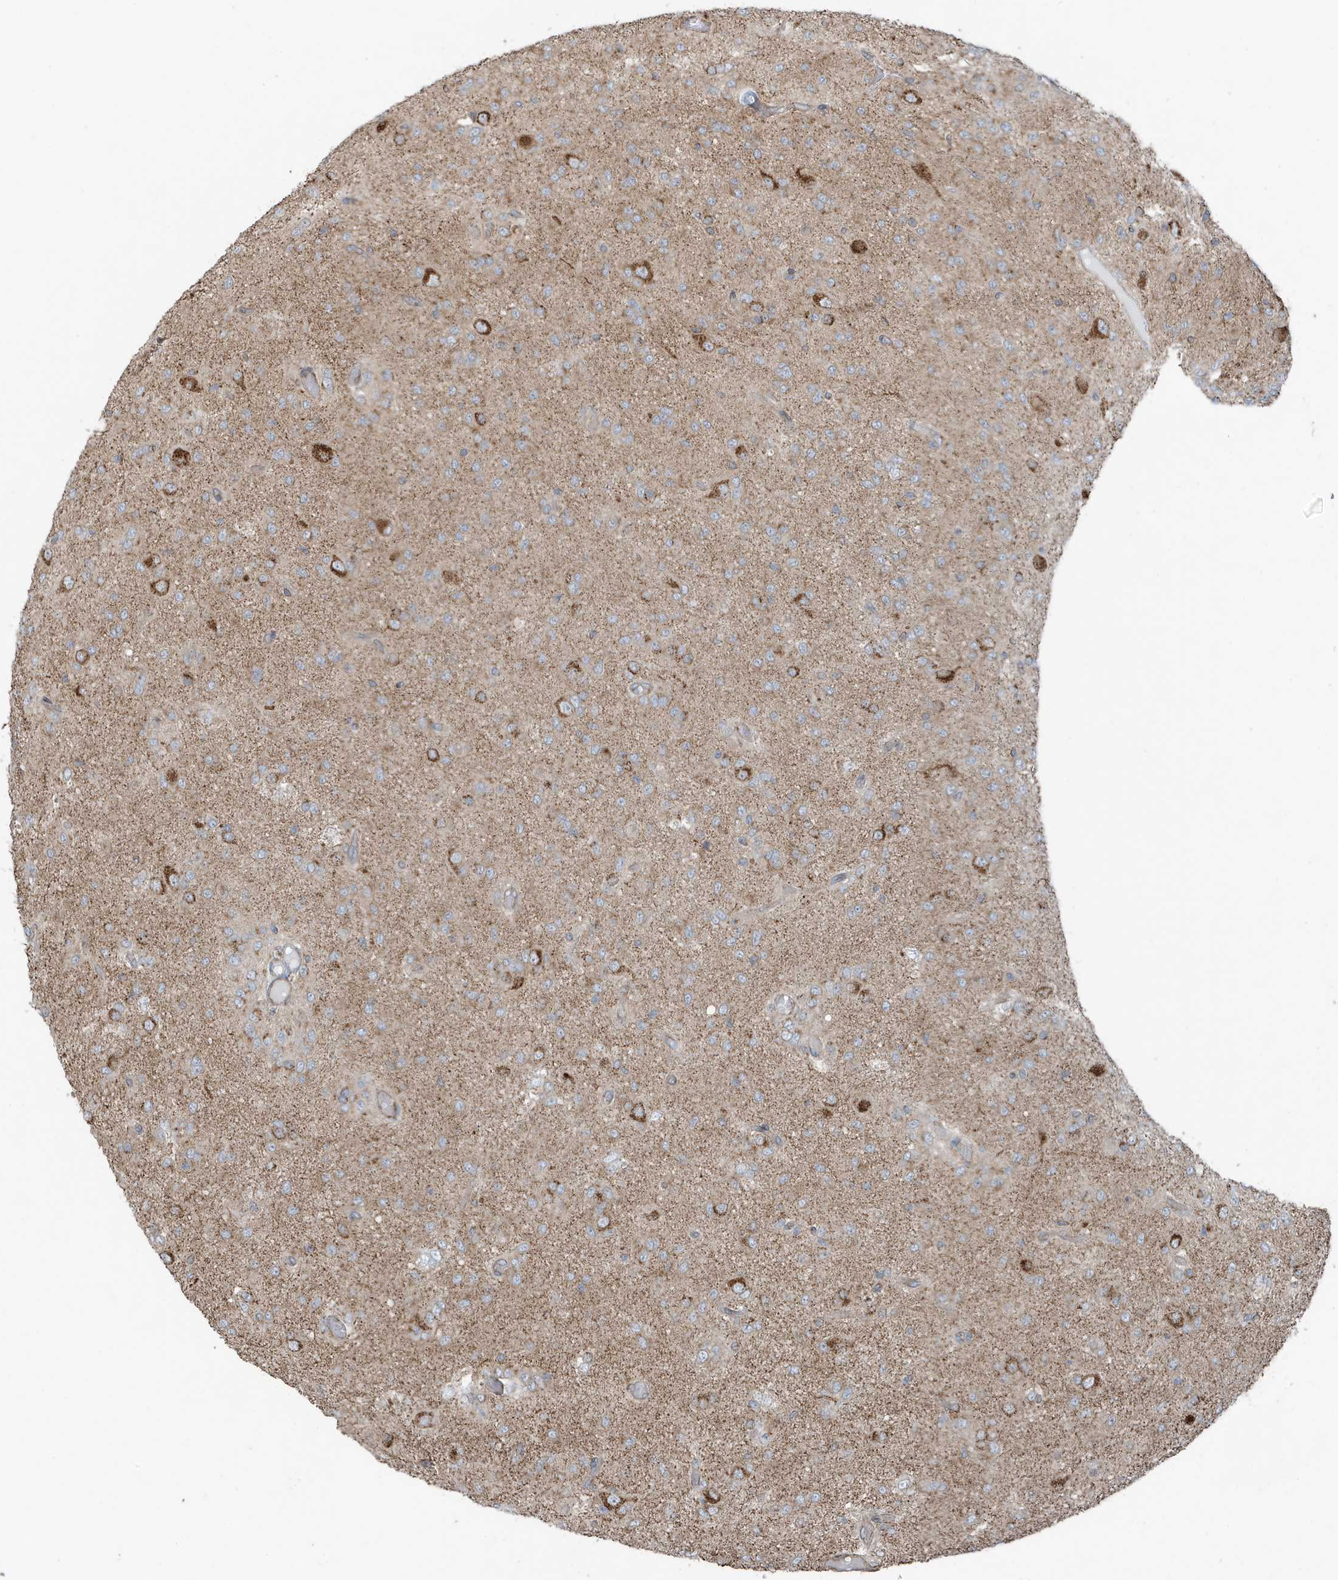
{"staining": {"intensity": "moderate", "quantity": "<25%", "location": "cytoplasmic/membranous"}, "tissue": "glioma", "cell_type": "Tumor cells", "image_type": "cancer", "snomed": [{"axis": "morphology", "description": "Glioma, malignant, High grade"}, {"axis": "topography", "description": "Brain"}], "caption": "Protein expression analysis of glioma exhibits moderate cytoplasmic/membranous positivity in approximately <25% of tumor cells.", "gene": "GOLGA4", "patient": {"sex": "female", "age": 59}}